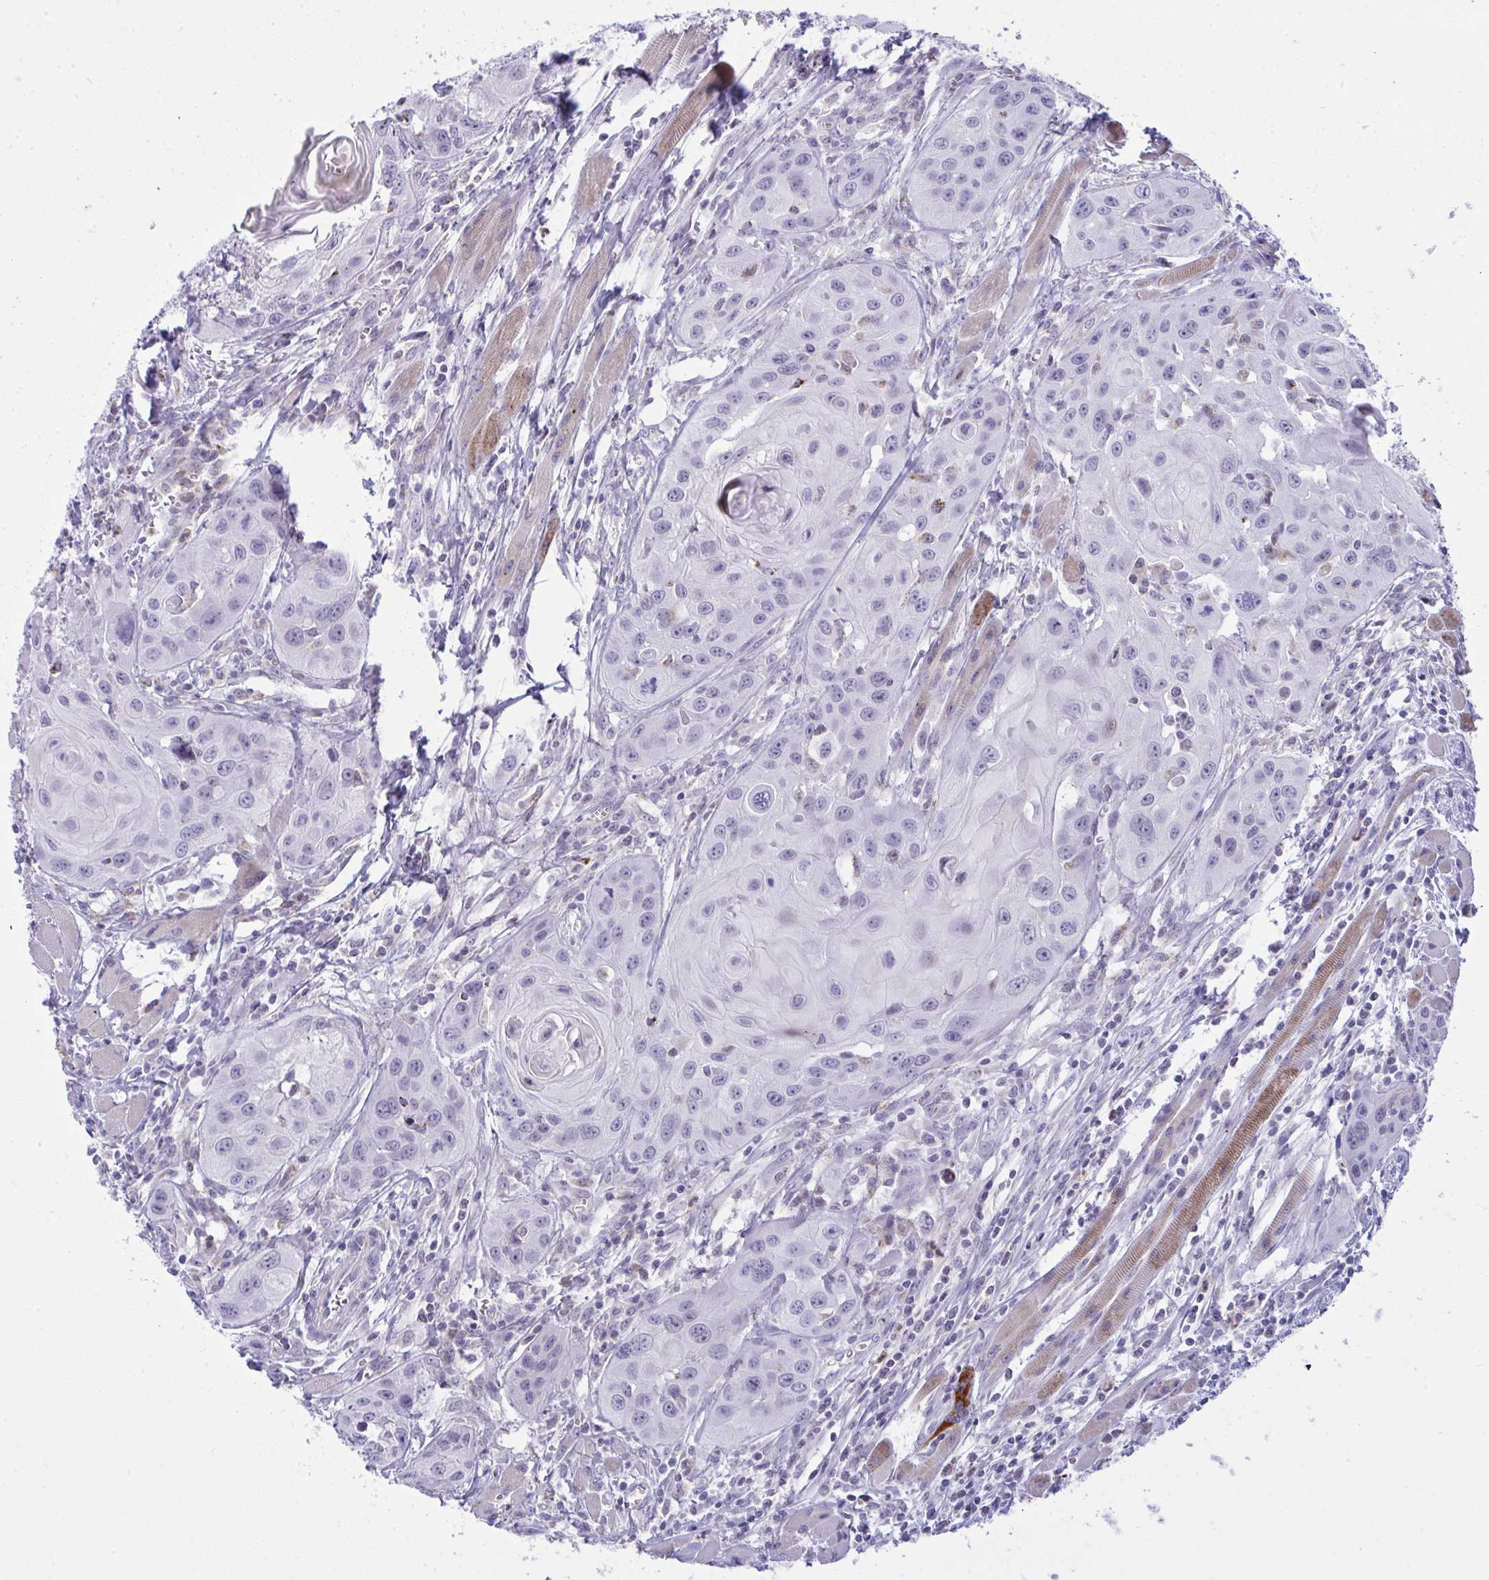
{"staining": {"intensity": "negative", "quantity": "none", "location": "none"}, "tissue": "head and neck cancer", "cell_type": "Tumor cells", "image_type": "cancer", "snomed": [{"axis": "morphology", "description": "Squamous cell carcinoma, NOS"}, {"axis": "topography", "description": "Oral tissue"}, {"axis": "topography", "description": "Head-Neck"}], "caption": "This is an immunohistochemistry image of human head and neck cancer. There is no staining in tumor cells.", "gene": "PLA2G12B", "patient": {"sex": "male", "age": 58}}